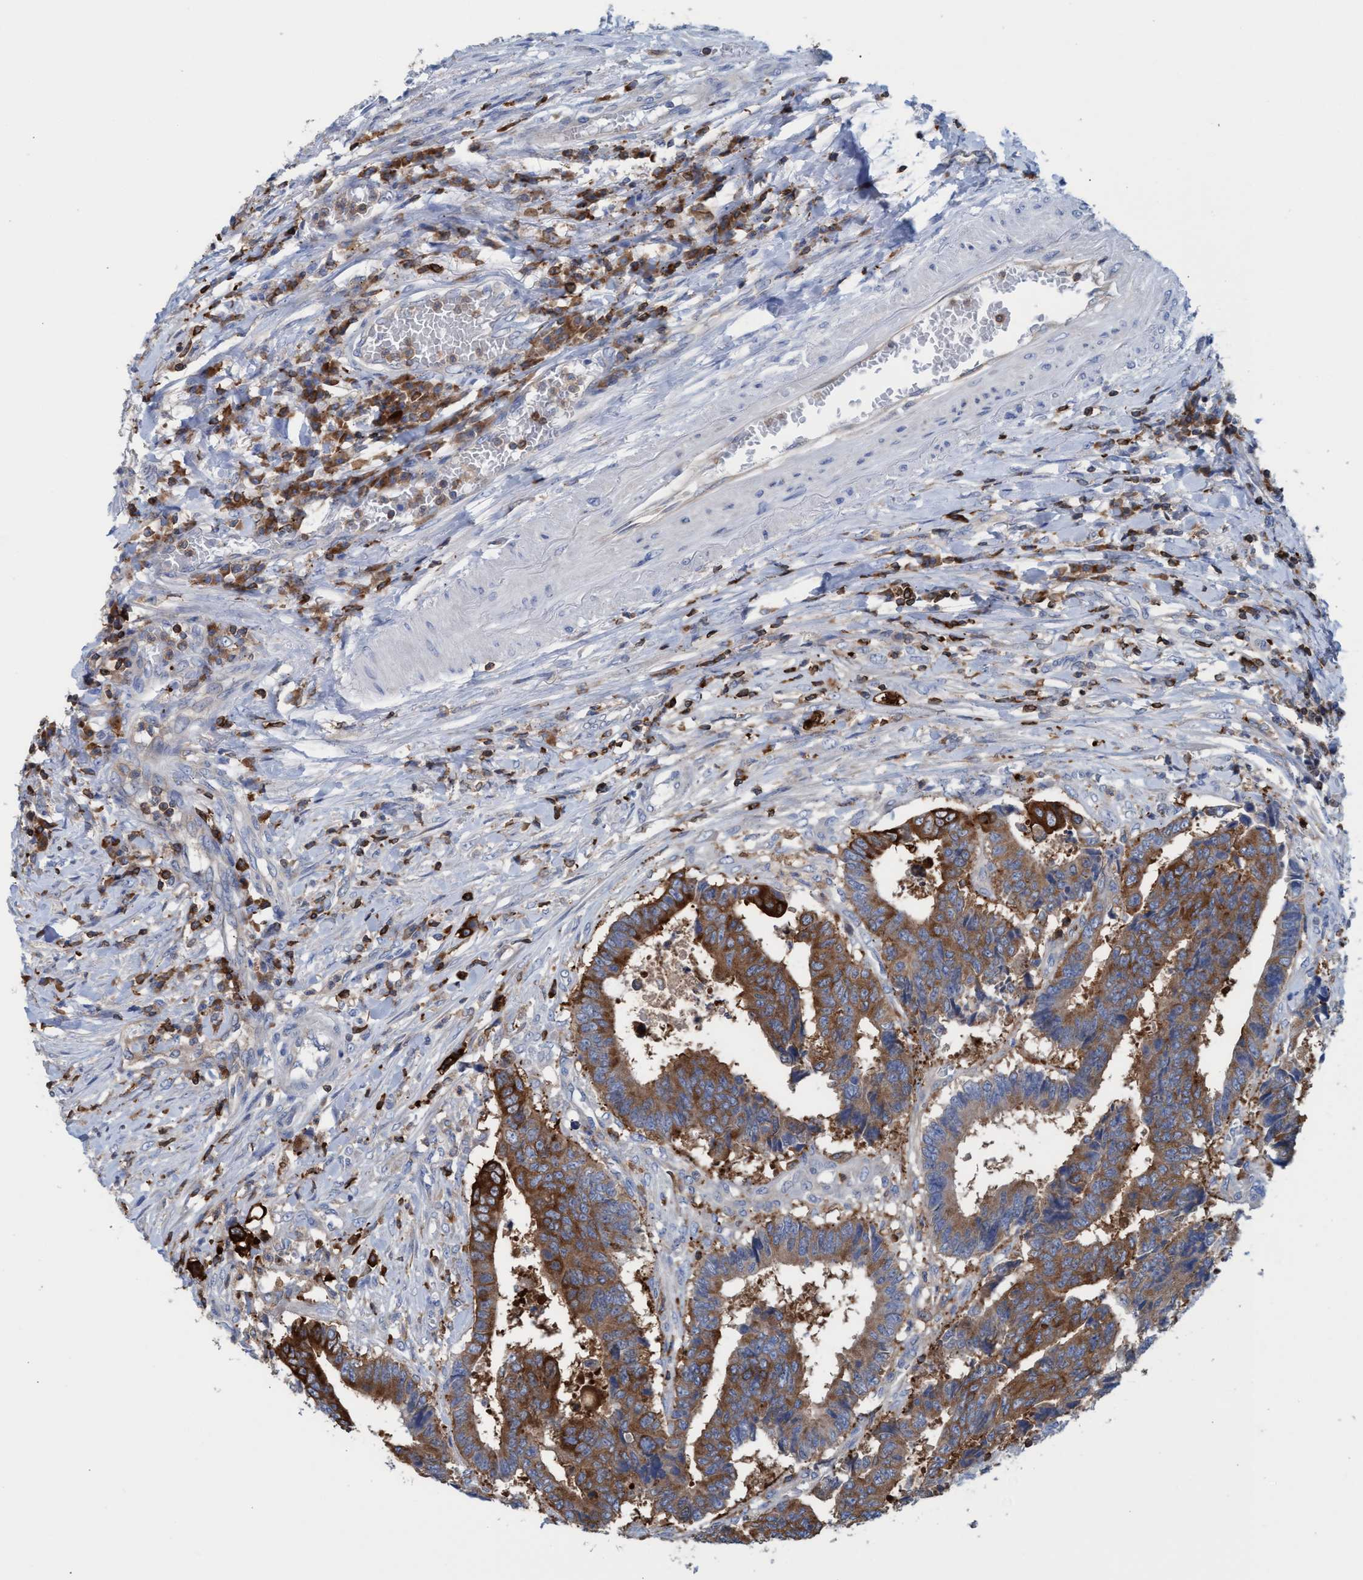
{"staining": {"intensity": "moderate", "quantity": ">75%", "location": "cytoplasmic/membranous"}, "tissue": "colorectal cancer", "cell_type": "Tumor cells", "image_type": "cancer", "snomed": [{"axis": "morphology", "description": "Adenocarcinoma, NOS"}, {"axis": "topography", "description": "Rectum"}], "caption": "Adenocarcinoma (colorectal) stained with a protein marker displays moderate staining in tumor cells.", "gene": "EZR", "patient": {"sex": "male", "age": 84}}